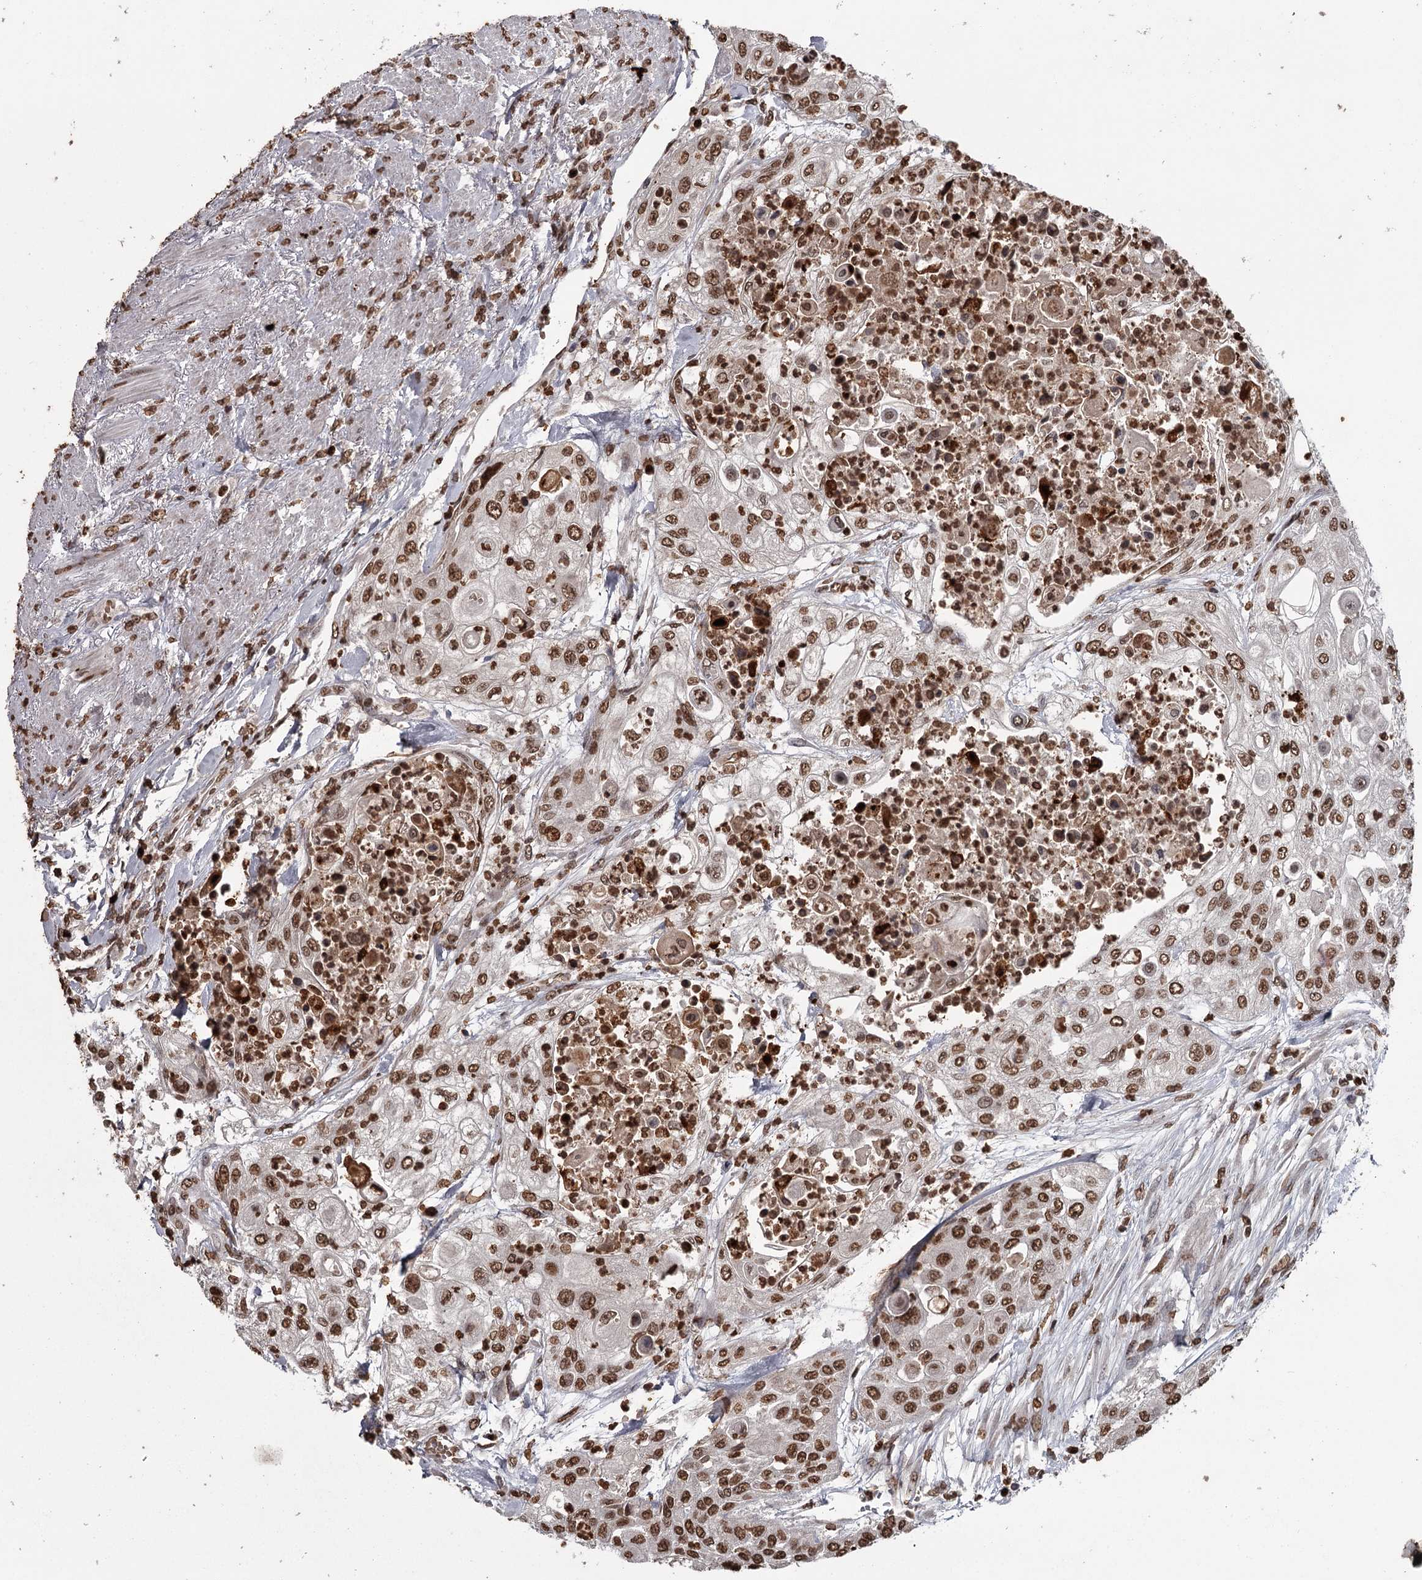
{"staining": {"intensity": "strong", "quantity": ">75%", "location": "nuclear"}, "tissue": "urothelial cancer", "cell_type": "Tumor cells", "image_type": "cancer", "snomed": [{"axis": "morphology", "description": "Urothelial carcinoma, High grade"}, {"axis": "topography", "description": "Urinary bladder"}], "caption": "An immunohistochemistry (IHC) micrograph of neoplastic tissue is shown. Protein staining in brown shows strong nuclear positivity in urothelial cancer within tumor cells.", "gene": "THYN1", "patient": {"sex": "female", "age": 79}}